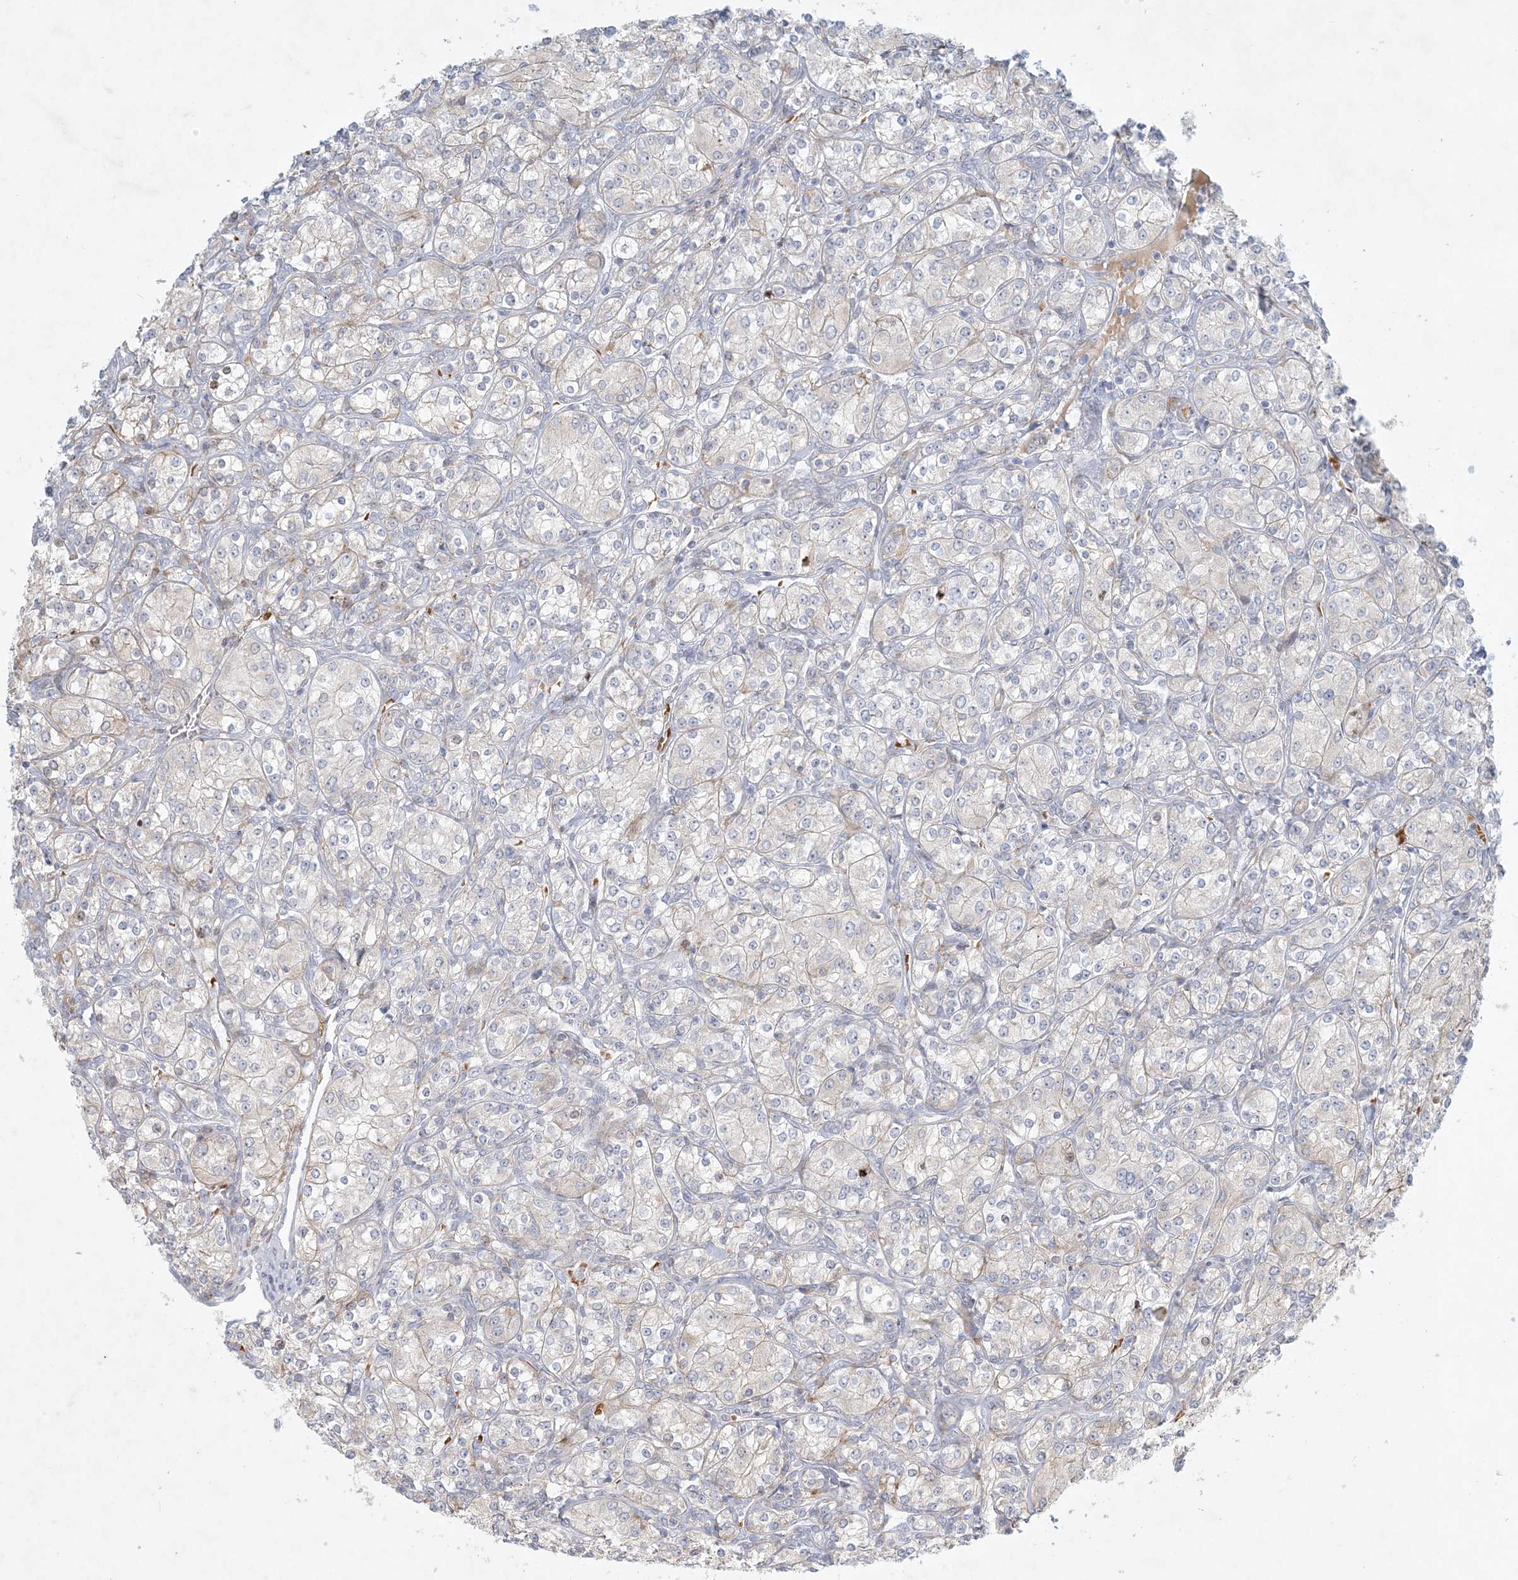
{"staining": {"intensity": "weak", "quantity": "<25%", "location": "cytoplasmic/membranous"}, "tissue": "renal cancer", "cell_type": "Tumor cells", "image_type": "cancer", "snomed": [{"axis": "morphology", "description": "Adenocarcinoma, NOS"}, {"axis": "topography", "description": "Kidney"}], "caption": "The image shows no staining of tumor cells in renal adenocarcinoma.", "gene": "ZNF385D", "patient": {"sex": "male", "age": 77}}